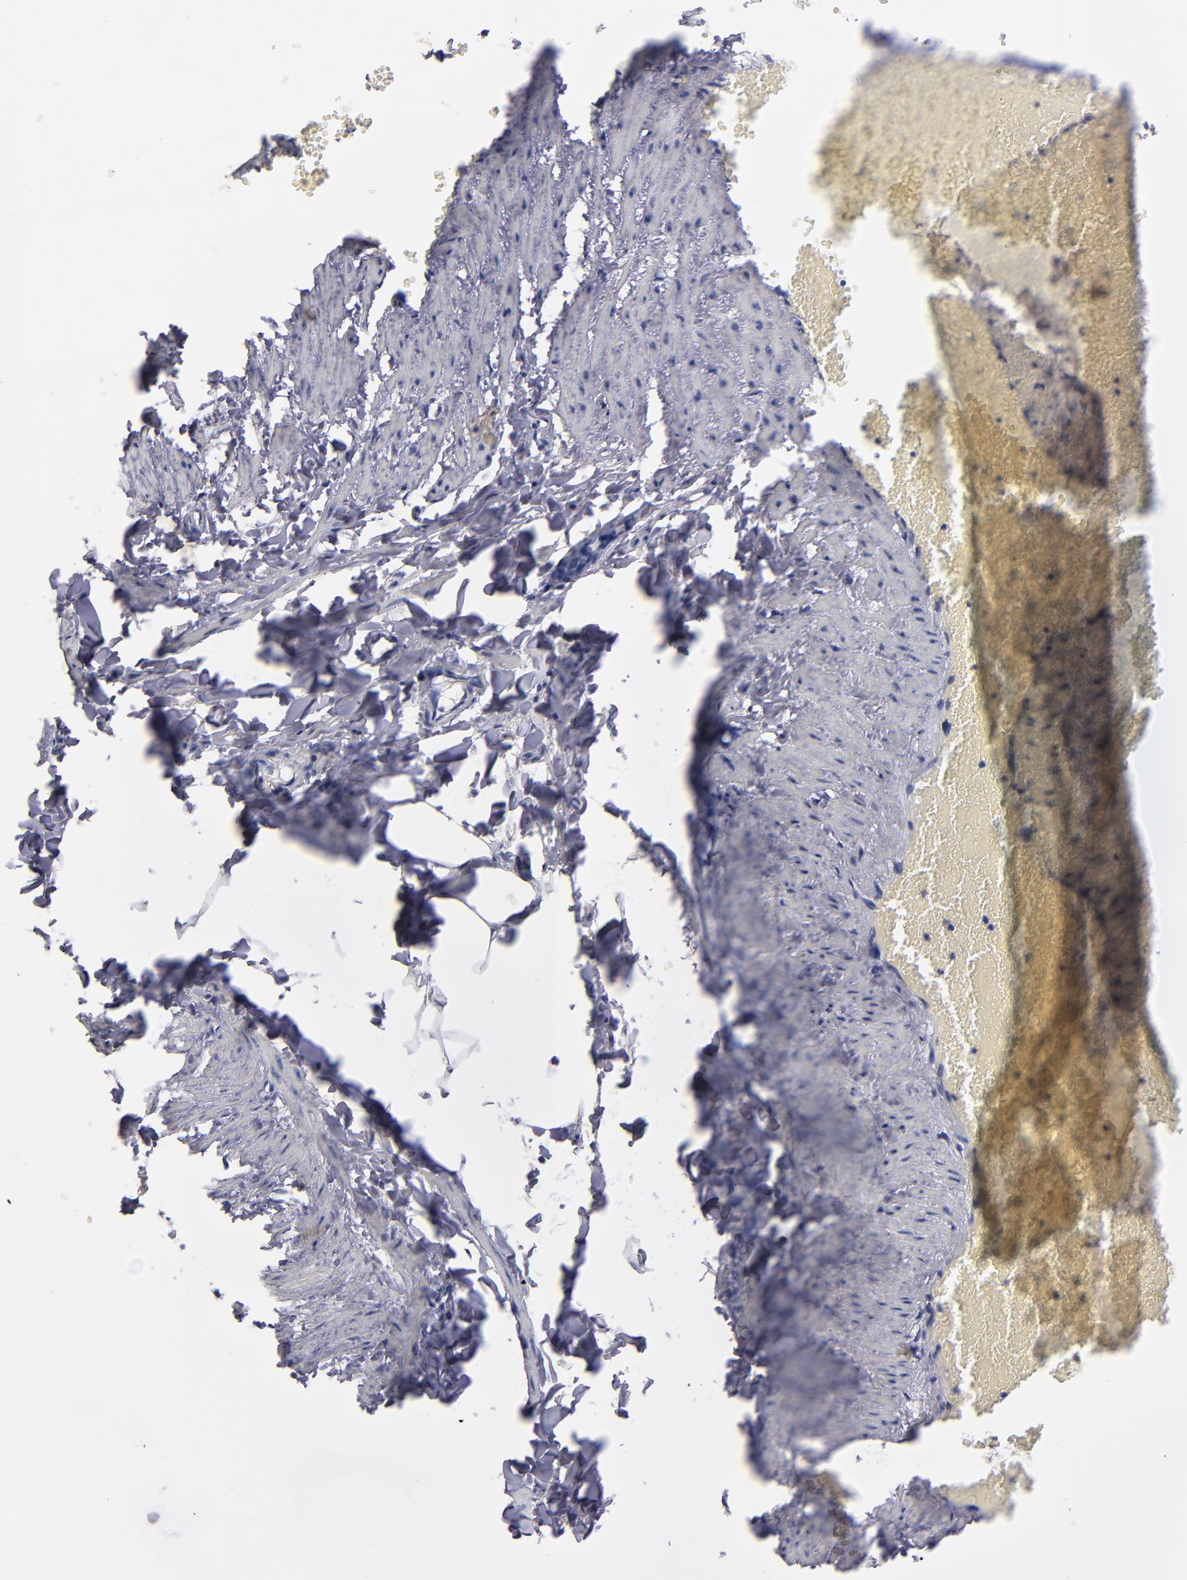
{"staining": {"intensity": "negative", "quantity": "none", "location": "none"}, "tissue": "adipose tissue", "cell_type": "Adipocytes", "image_type": "normal", "snomed": [{"axis": "morphology", "description": "Normal tissue, NOS"}, {"axis": "topography", "description": "Vascular tissue"}], "caption": "DAB immunohistochemical staining of benign adipose tissue shows no significant staining in adipocytes.", "gene": "CDH3", "patient": {"sex": "male", "age": 41}}